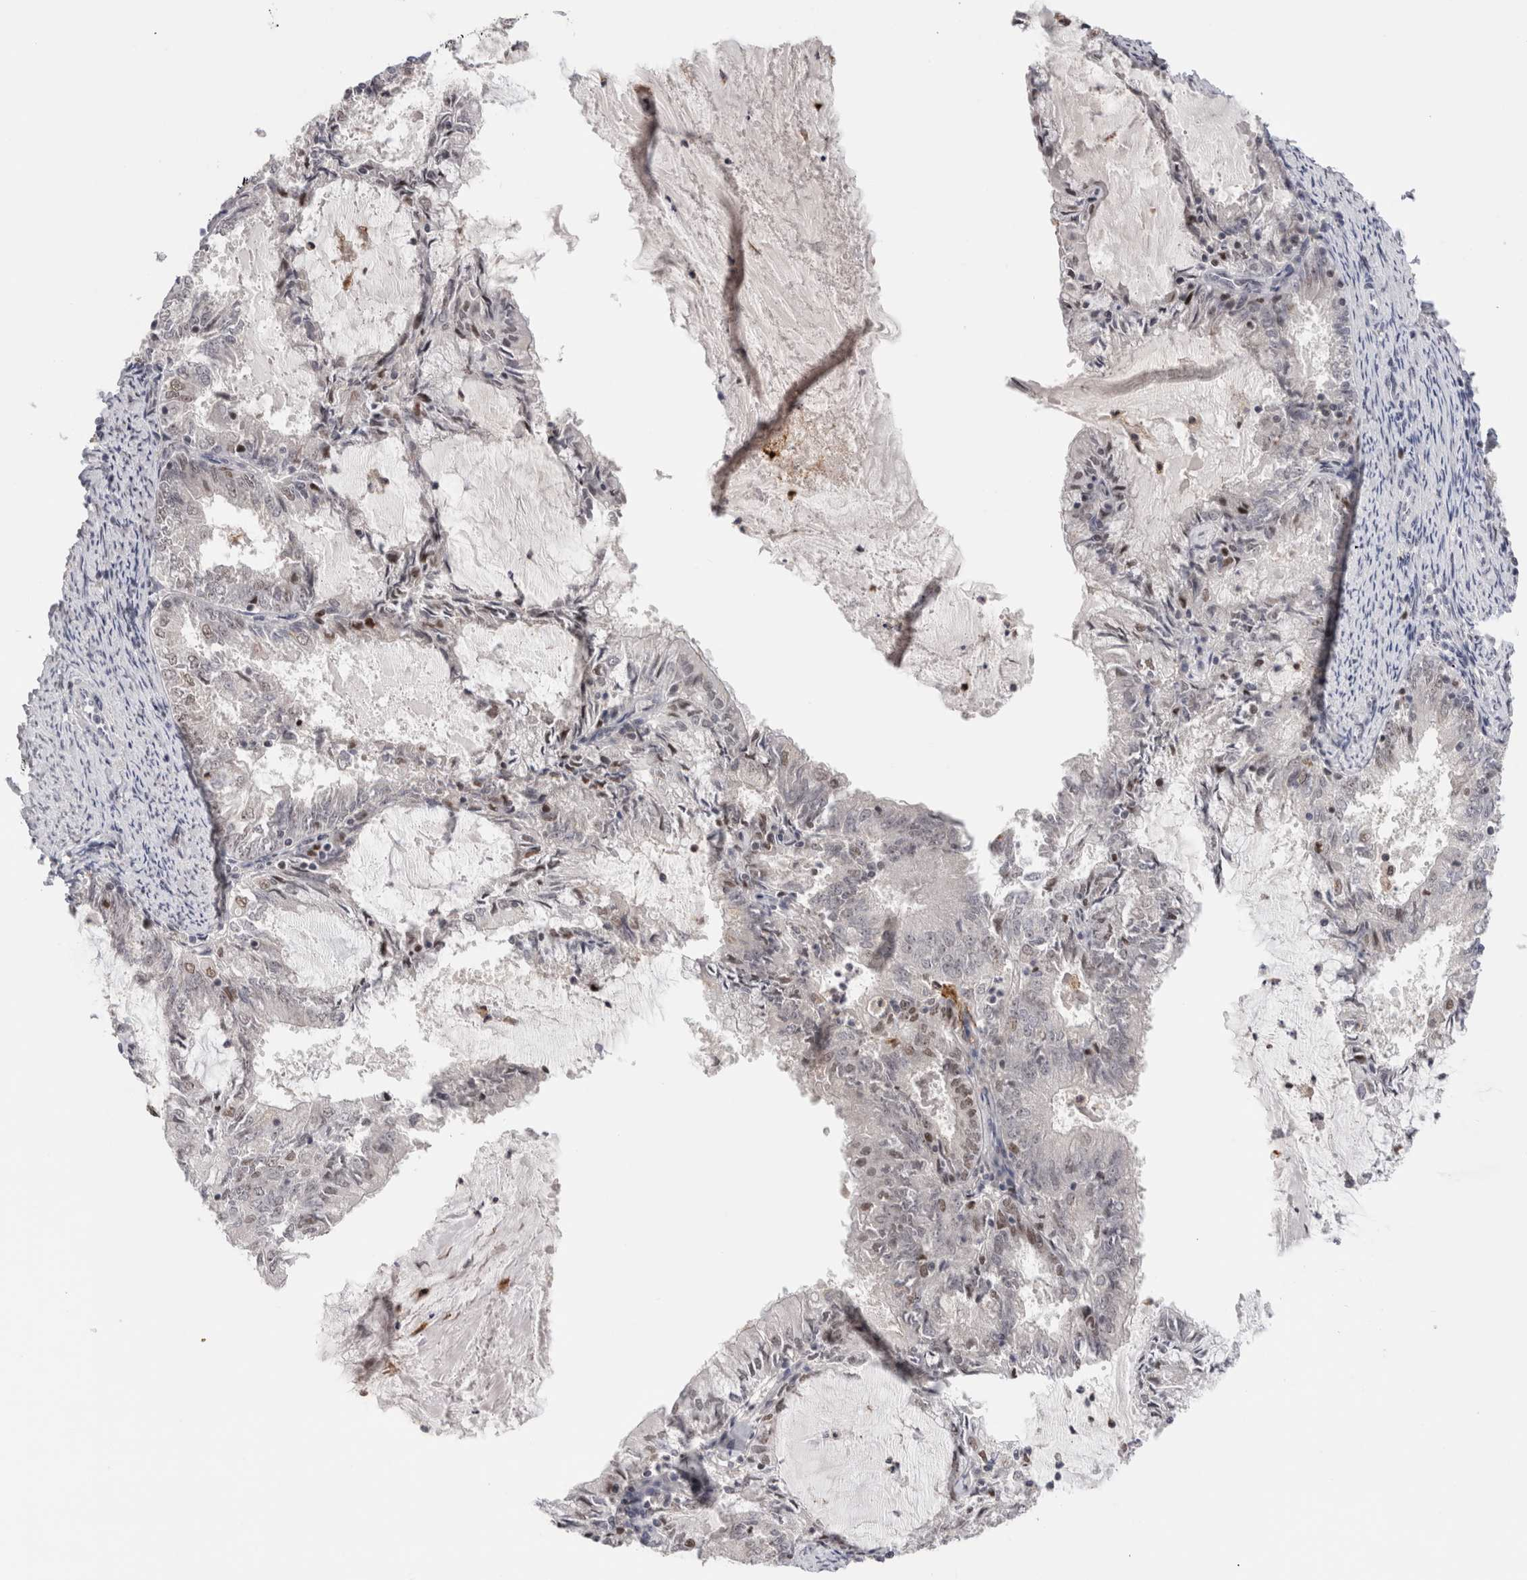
{"staining": {"intensity": "negative", "quantity": "none", "location": "none"}, "tissue": "endometrial cancer", "cell_type": "Tumor cells", "image_type": "cancer", "snomed": [{"axis": "morphology", "description": "Adenocarcinoma, NOS"}, {"axis": "topography", "description": "Endometrium"}], "caption": "Immunohistochemistry photomicrograph of human adenocarcinoma (endometrial) stained for a protein (brown), which reveals no expression in tumor cells. Nuclei are stained in blue.", "gene": "ZNF521", "patient": {"sex": "female", "age": 57}}